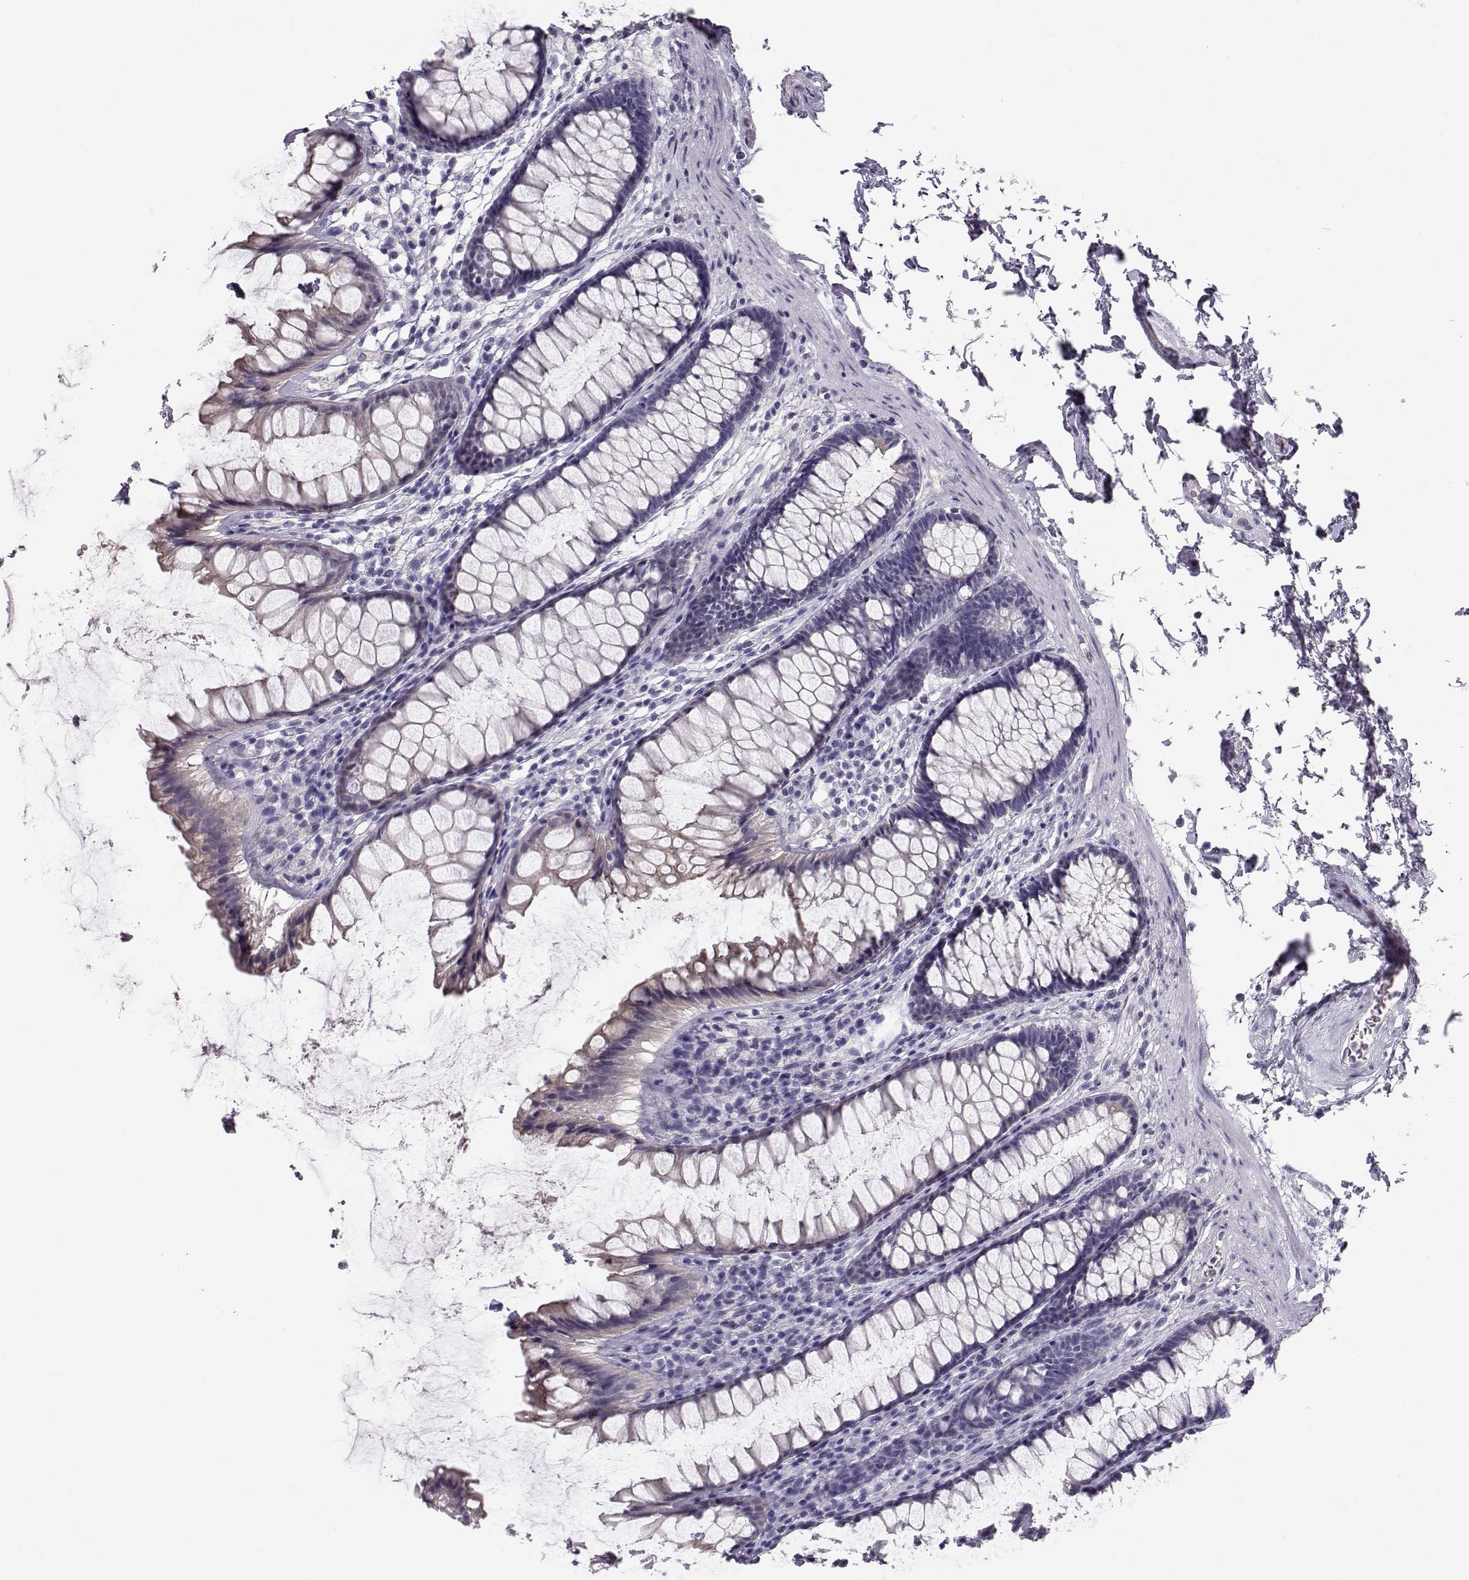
{"staining": {"intensity": "negative", "quantity": "none", "location": "none"}, "tissue": "rectum", "cell_type": "Glandular cells", "image_type": "normal", "snomed": [{"axis": "morphology", "description": "Normal tissue, NOS"}, {"axis": "topography", "description": "Rectum"}], "caption": "This is an immunohistochemistry (IHC) histopathology image of unremarkable human rectum. There is no expression in glandular cells.", "gene": "GPR26", "patient": {"sex": "male", "age": 72}}